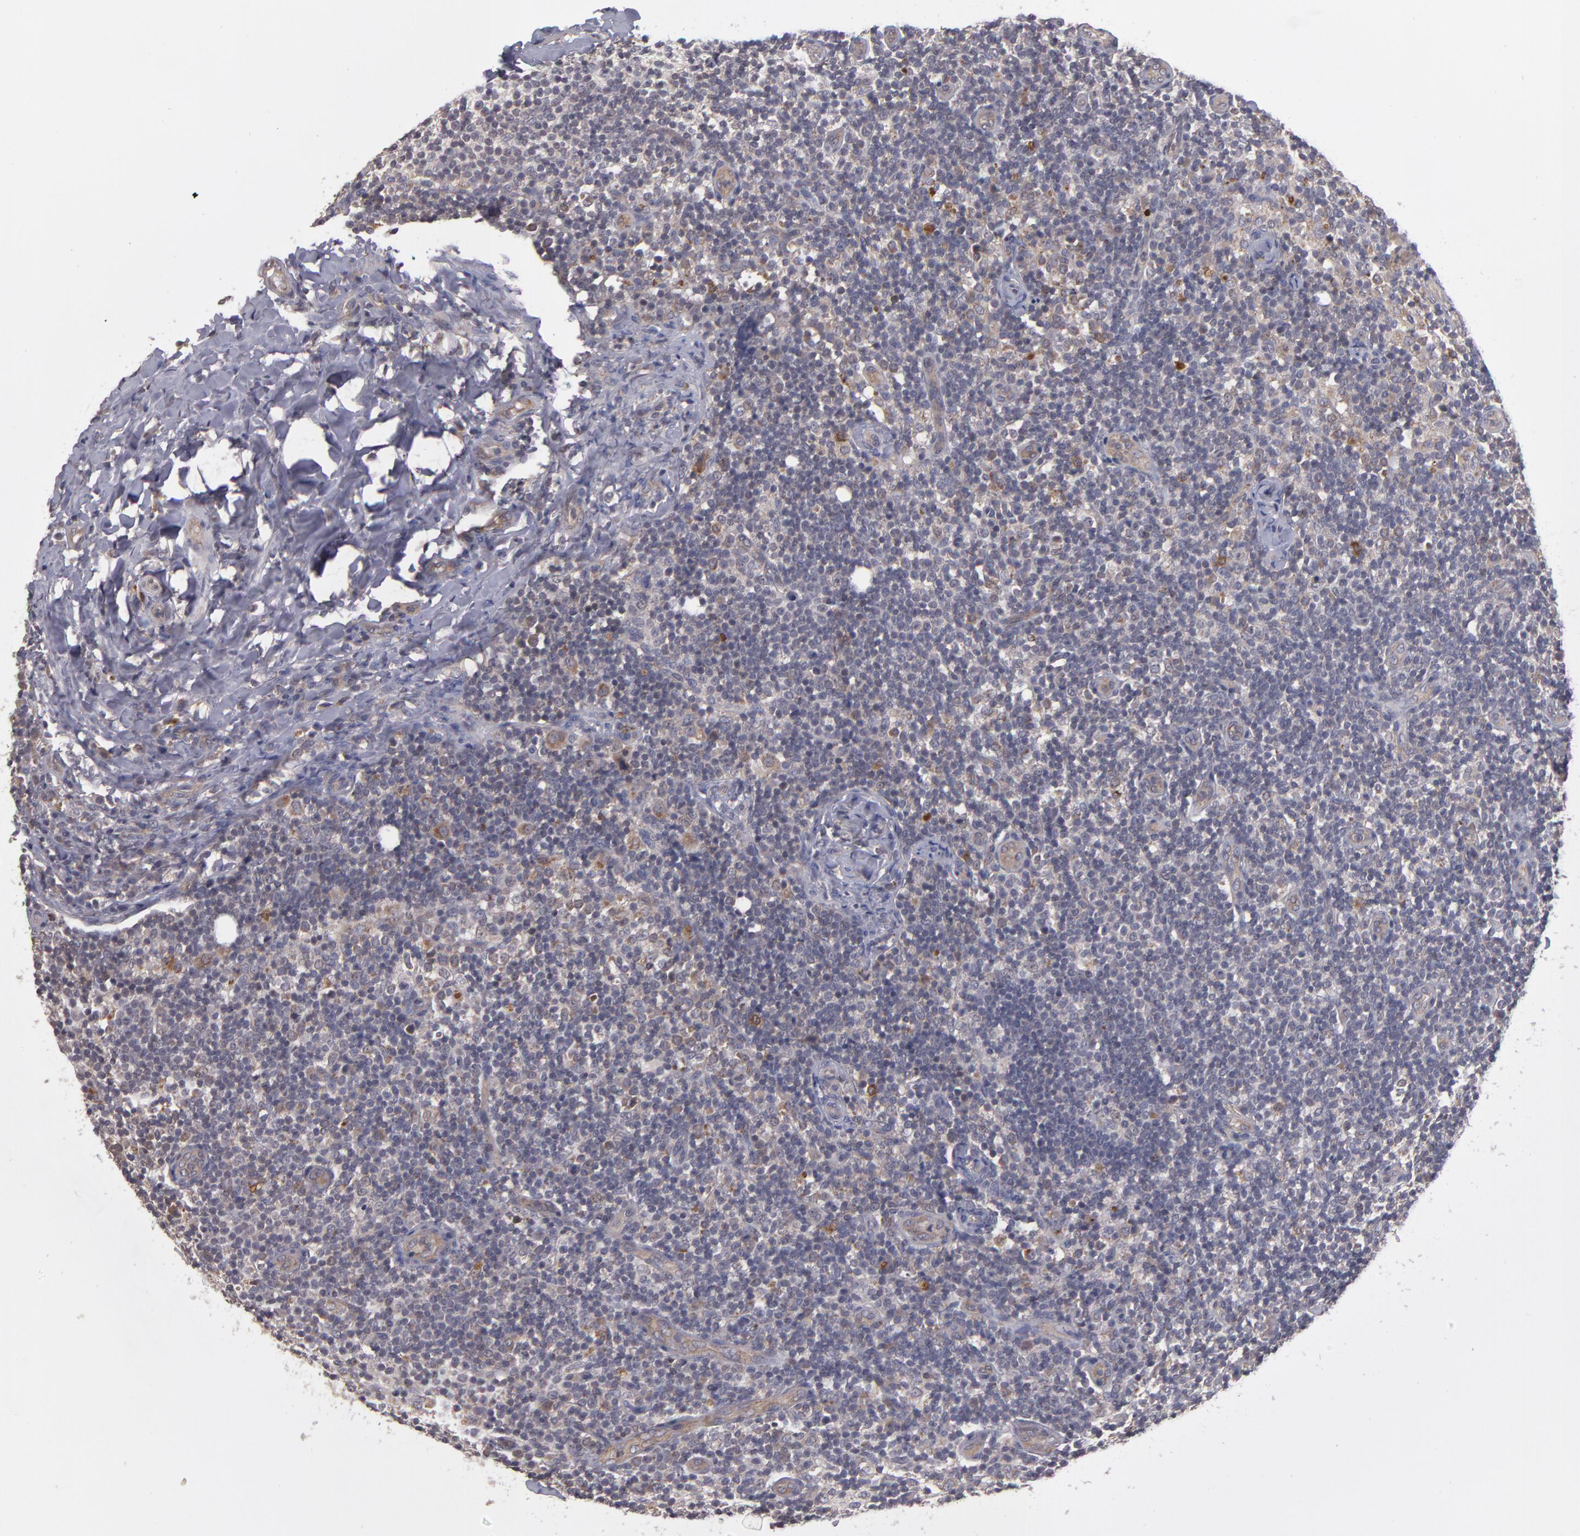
{"staining": {"intensity": "weak", "quantity": "<25%", "location": "cytoplasmic/membranous"}, "tissue": "lymph node", "cell_type": "Germinal center cells", "image_type": "normal", "snomed": [{"axis": "morphology", "description": "Normal tissue, NOS"}, {"axis": "morphology", "description": "Inflammation, NOS"}, {"axis": "topography", "description": "Lymph node"}], "caption": "High power microscopy photomicrograph of an immunohistochemistry (IHC) photomicrograph of benign lymph node, revealing no significant staining in germinal center cells. The staining was performed using DAB to visualize the protein expression in brown, while the nuclei were stained in blue with hematoxylin (Magnification: 20x).", "gene": "CTSO", "patient": {"sex": "male", "age": 46}}